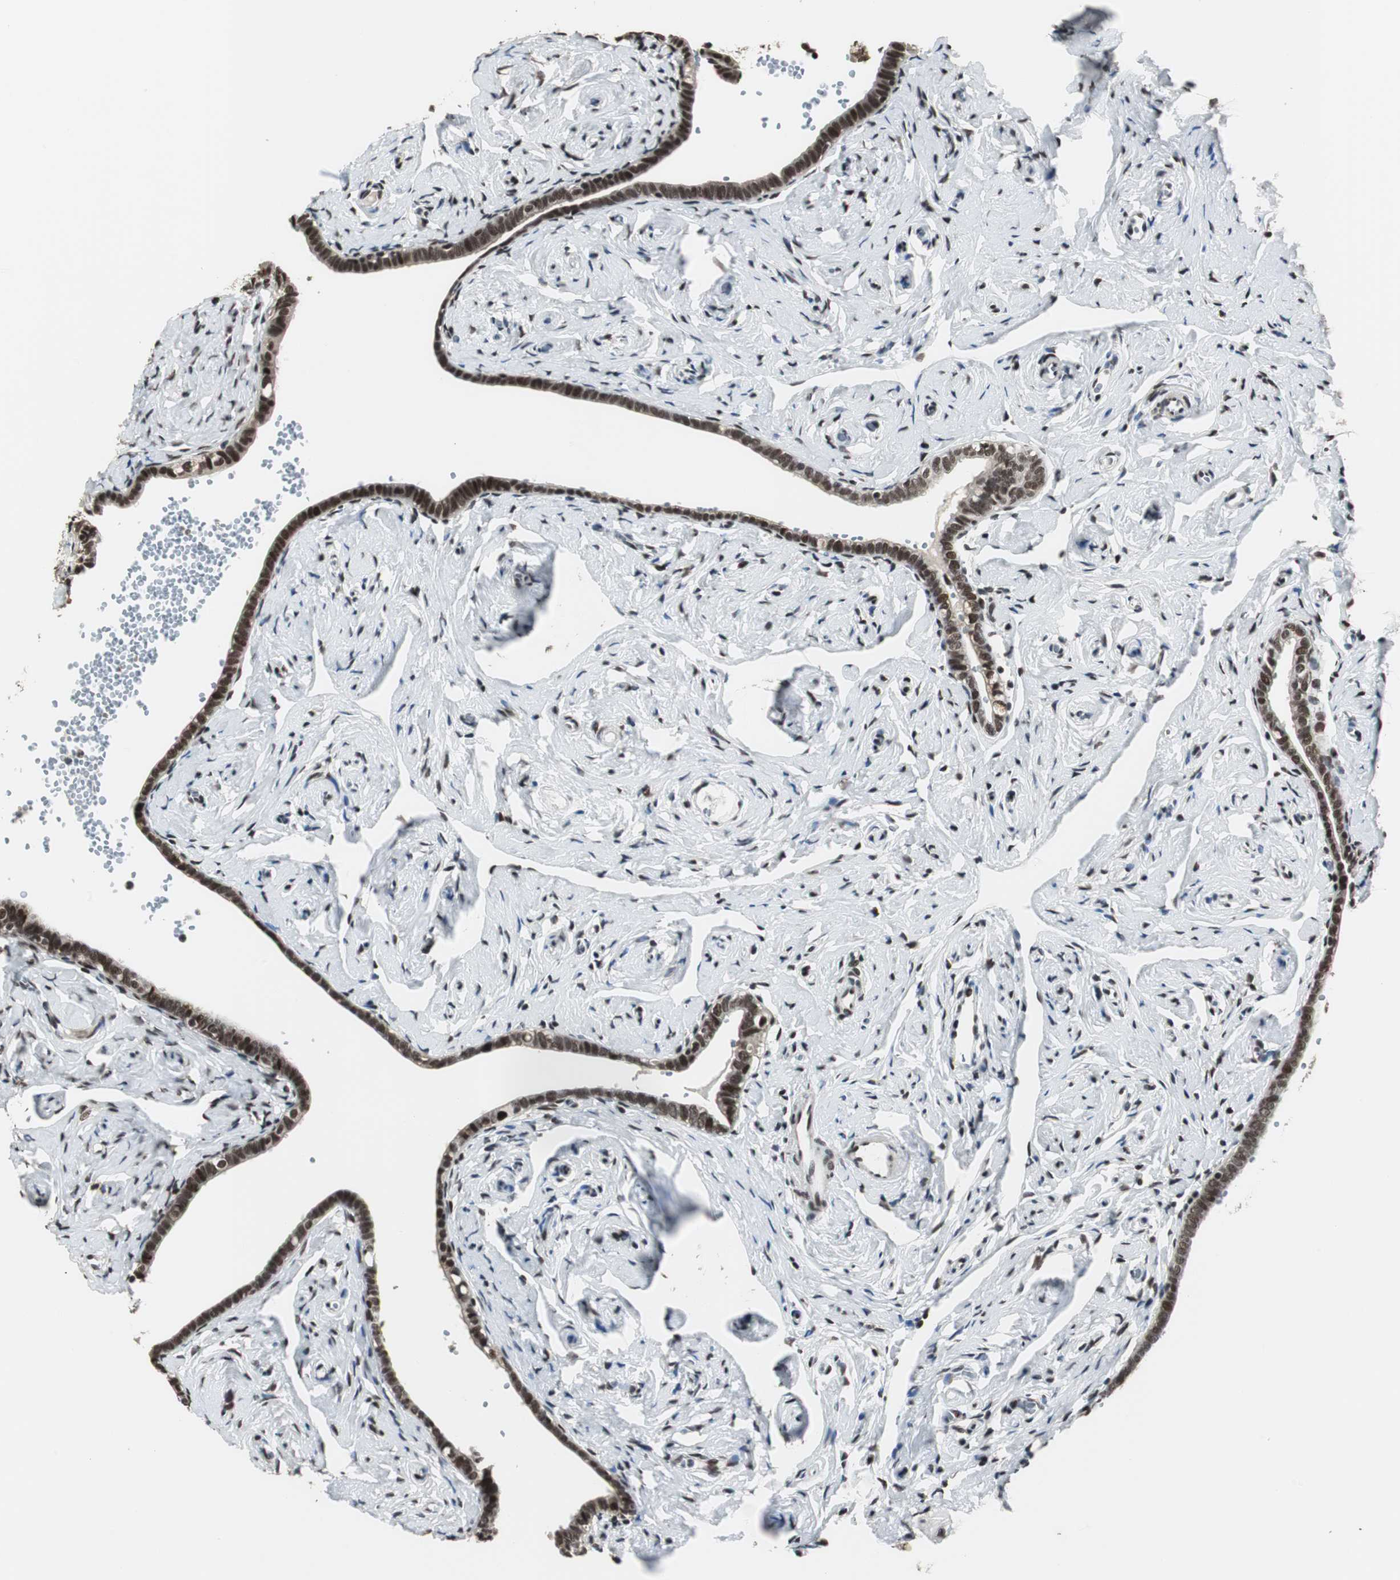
{"staining": {"intensity": "strong", "quantity": ">75%", "location": "nuclear"}, "tissue": "fallopian tube", "cell_type": "Glandular cells", "image_type": "normal", "snomed": [{"axis": "morphology", "description": "Normal tissue, NOS"}, {"axis": "topography", "description": "Fallopian tube"}], "caption": "The photomicrograph displays staining of benign fallopian tube, revealing strong nuclear protein positivity (brown color) within glandular cells.", "gene": "CDK9", "patient": {"sex": "female", "age": 71}}